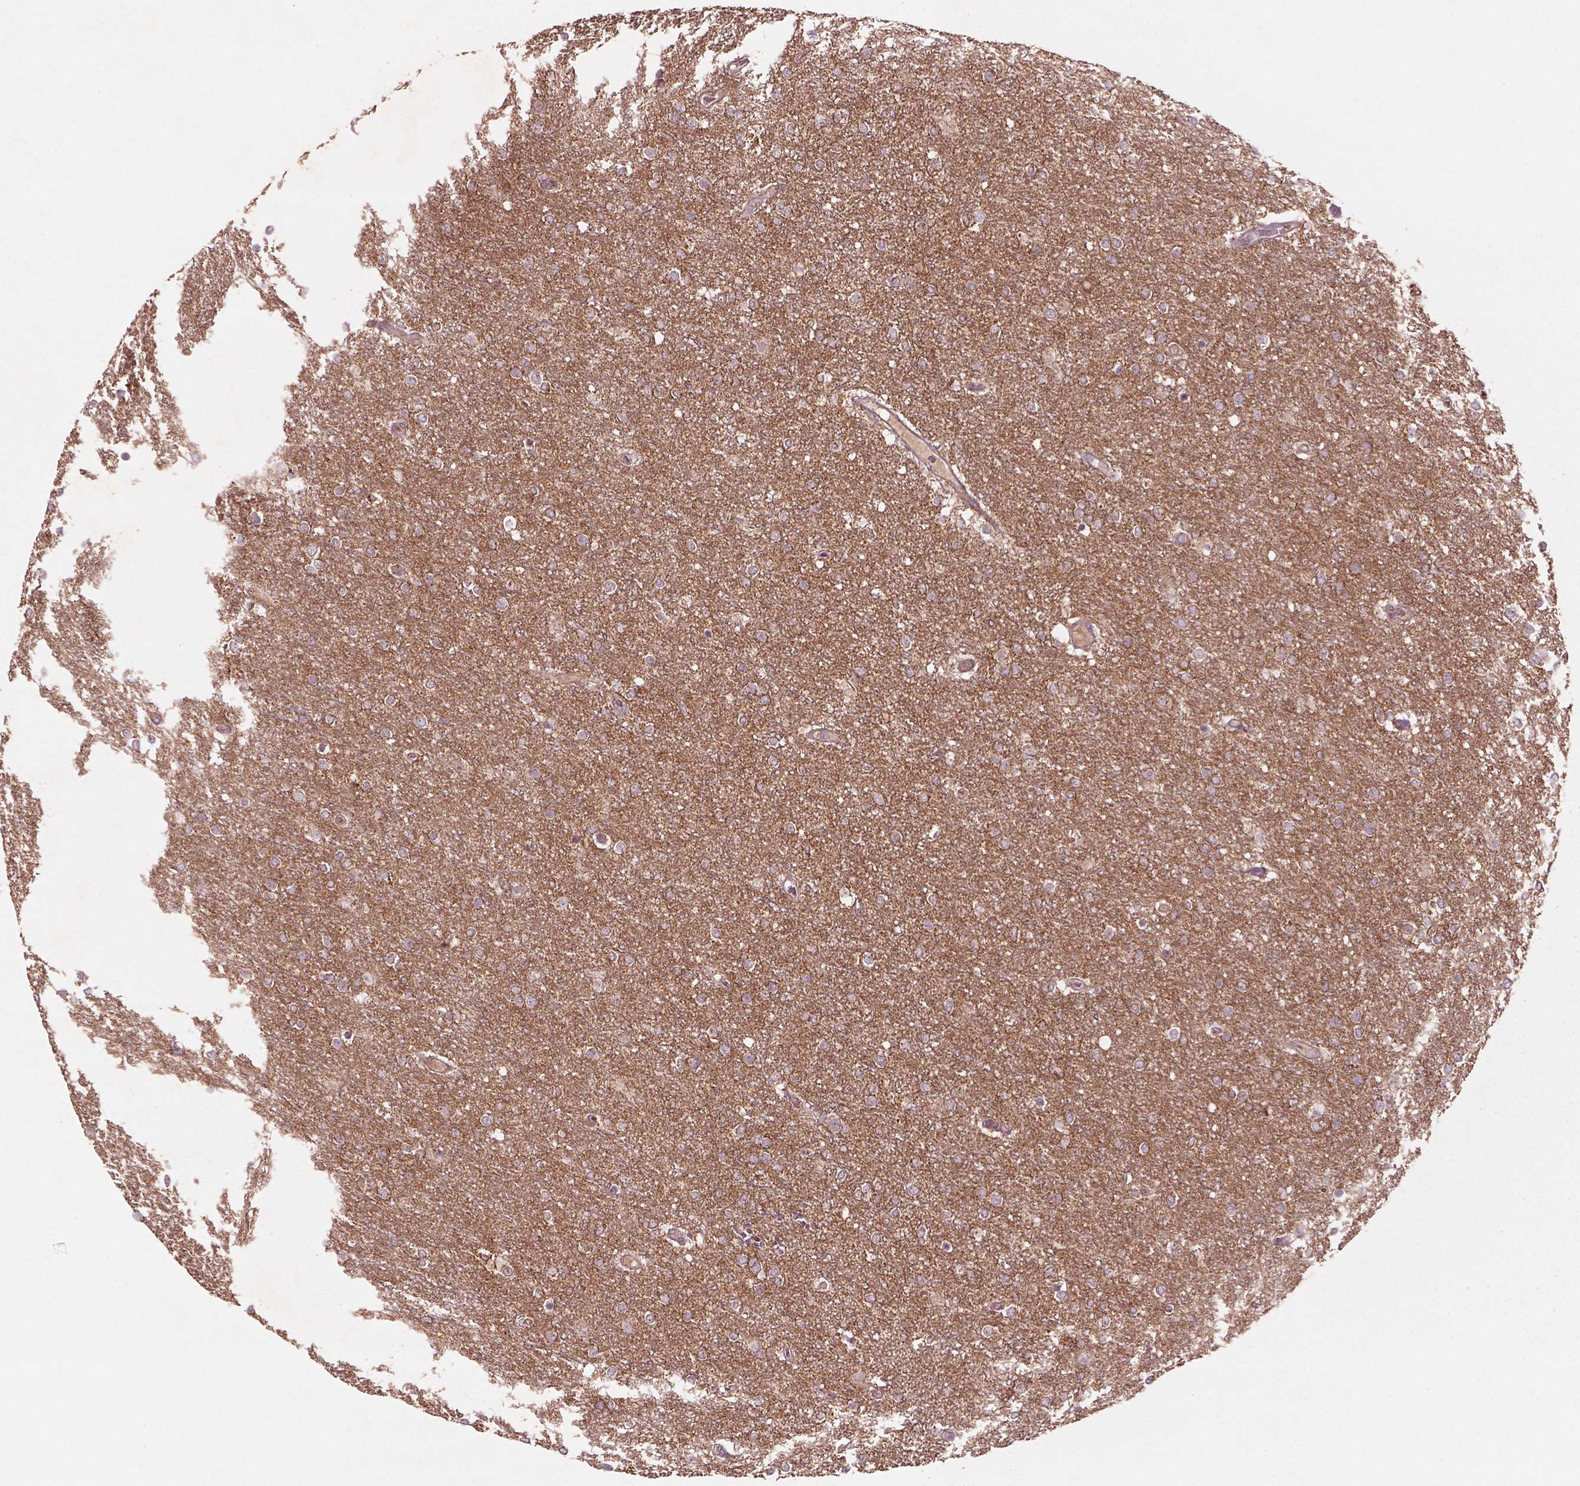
{"staining": {"intensity": "weak", "quantity": ">75%", "location": "cytoplasmic/membranous"}, "tissue": "glioma", "cell_type": "Tumor cells", "image_type": "cancer", "snomed": [{"axis": "morphology", "description": "Glioma, malignant, High grade"}, {"axis": "topography", "description": "Brain"}], "caption": "Immunohistochemical staining of human malignant high-grade glioma reveals low levels of weak cytoplasmic/membranous protein expression in about >75% of tumor cells.", "gene": "SLC25A5", "patient": {"sex": "female", "age": 61}}